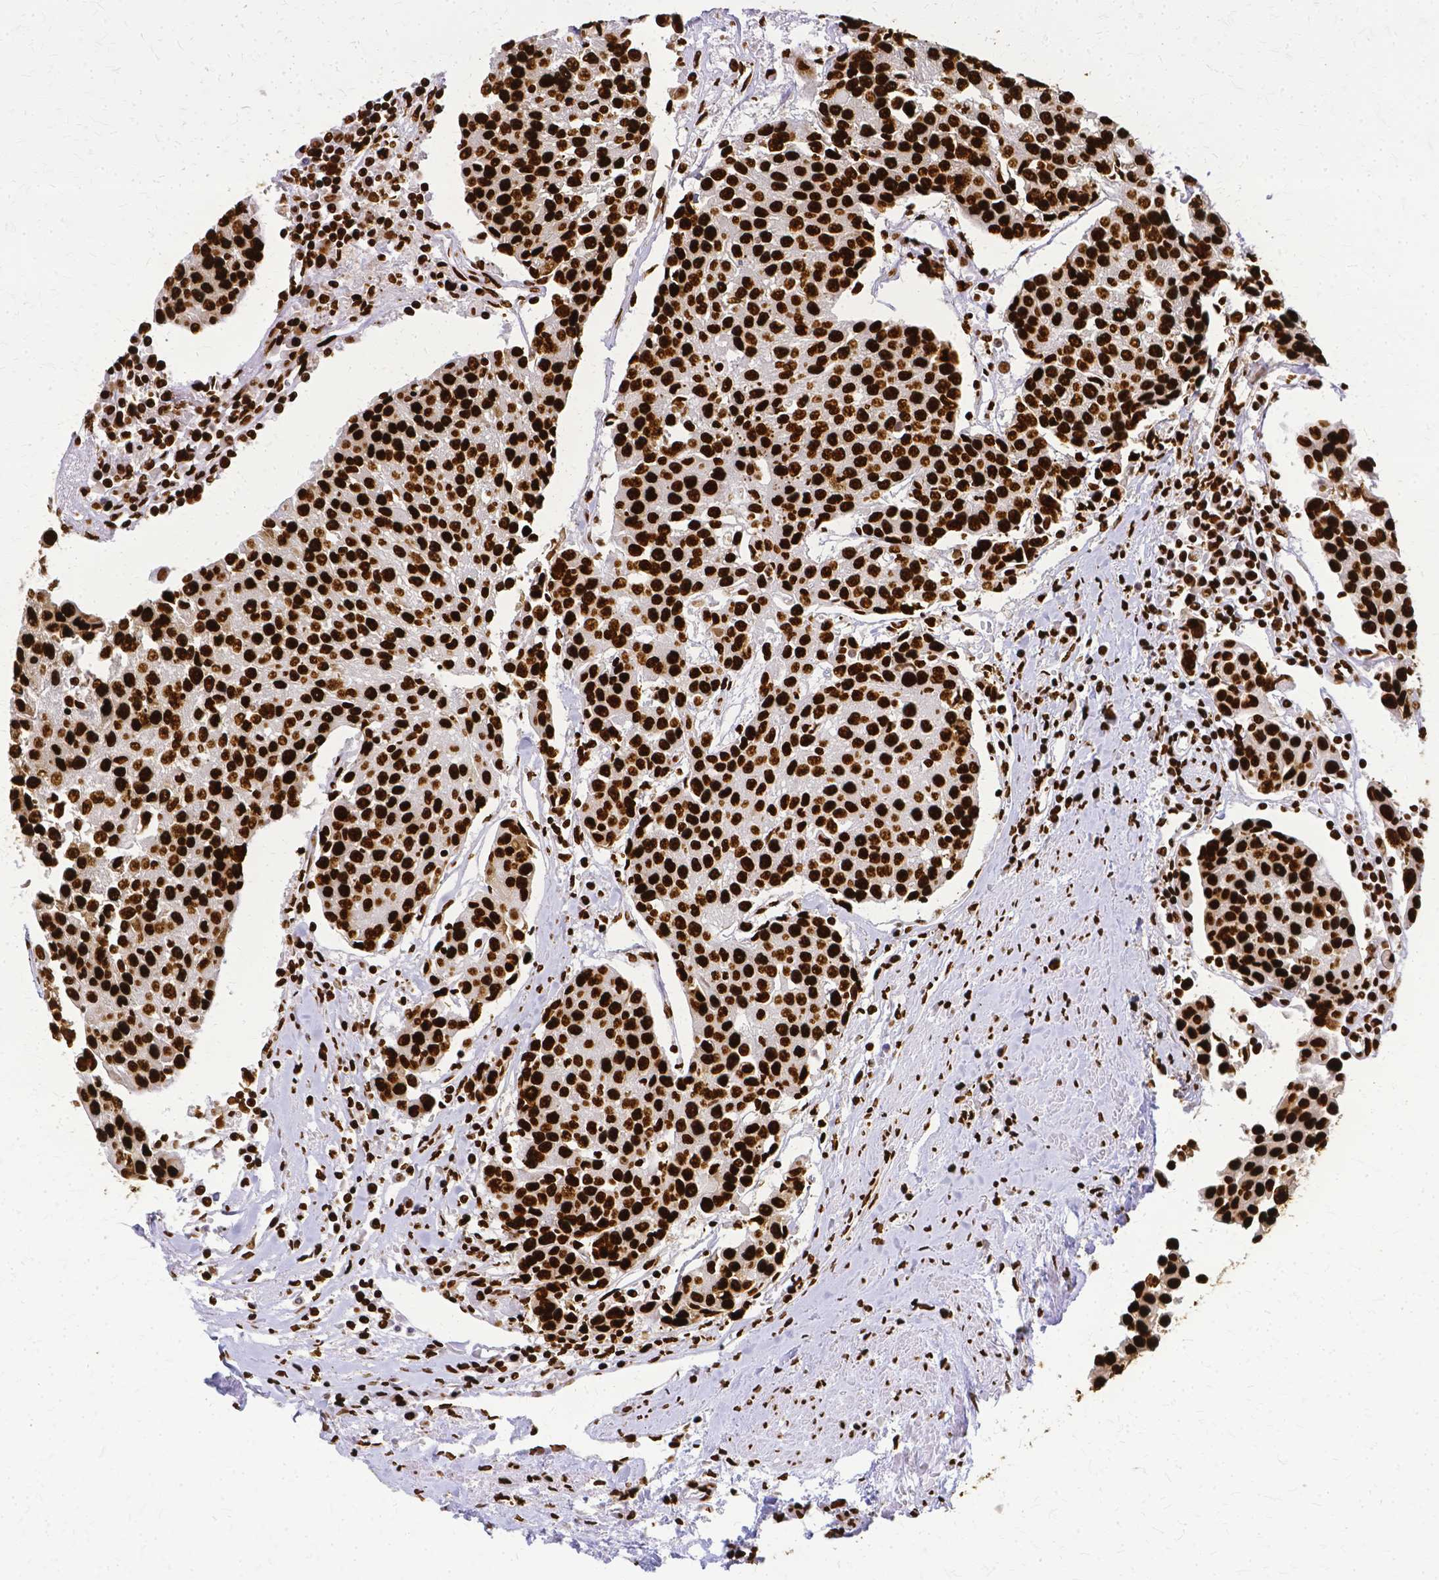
{"staining": {"intensity": "strong", "quantity": ">75%", "location": "nuclear"}, "tissue": "urothelial cancer", "cell_type": "Tumor cells", "image_type": "cancer", "snomed": [{"axis": "morphology", "description": "Urothelial carcinoma, High grade"}, {"axis": "topography", "description": "Urinary bladder"}], "caption": "A high amount of strong nuclear expression is seen in about >75% of tumor cells in urothelial cancer tissue.", "gene": "SFPQ", "patient": {"sex": "female", "age": 85}}